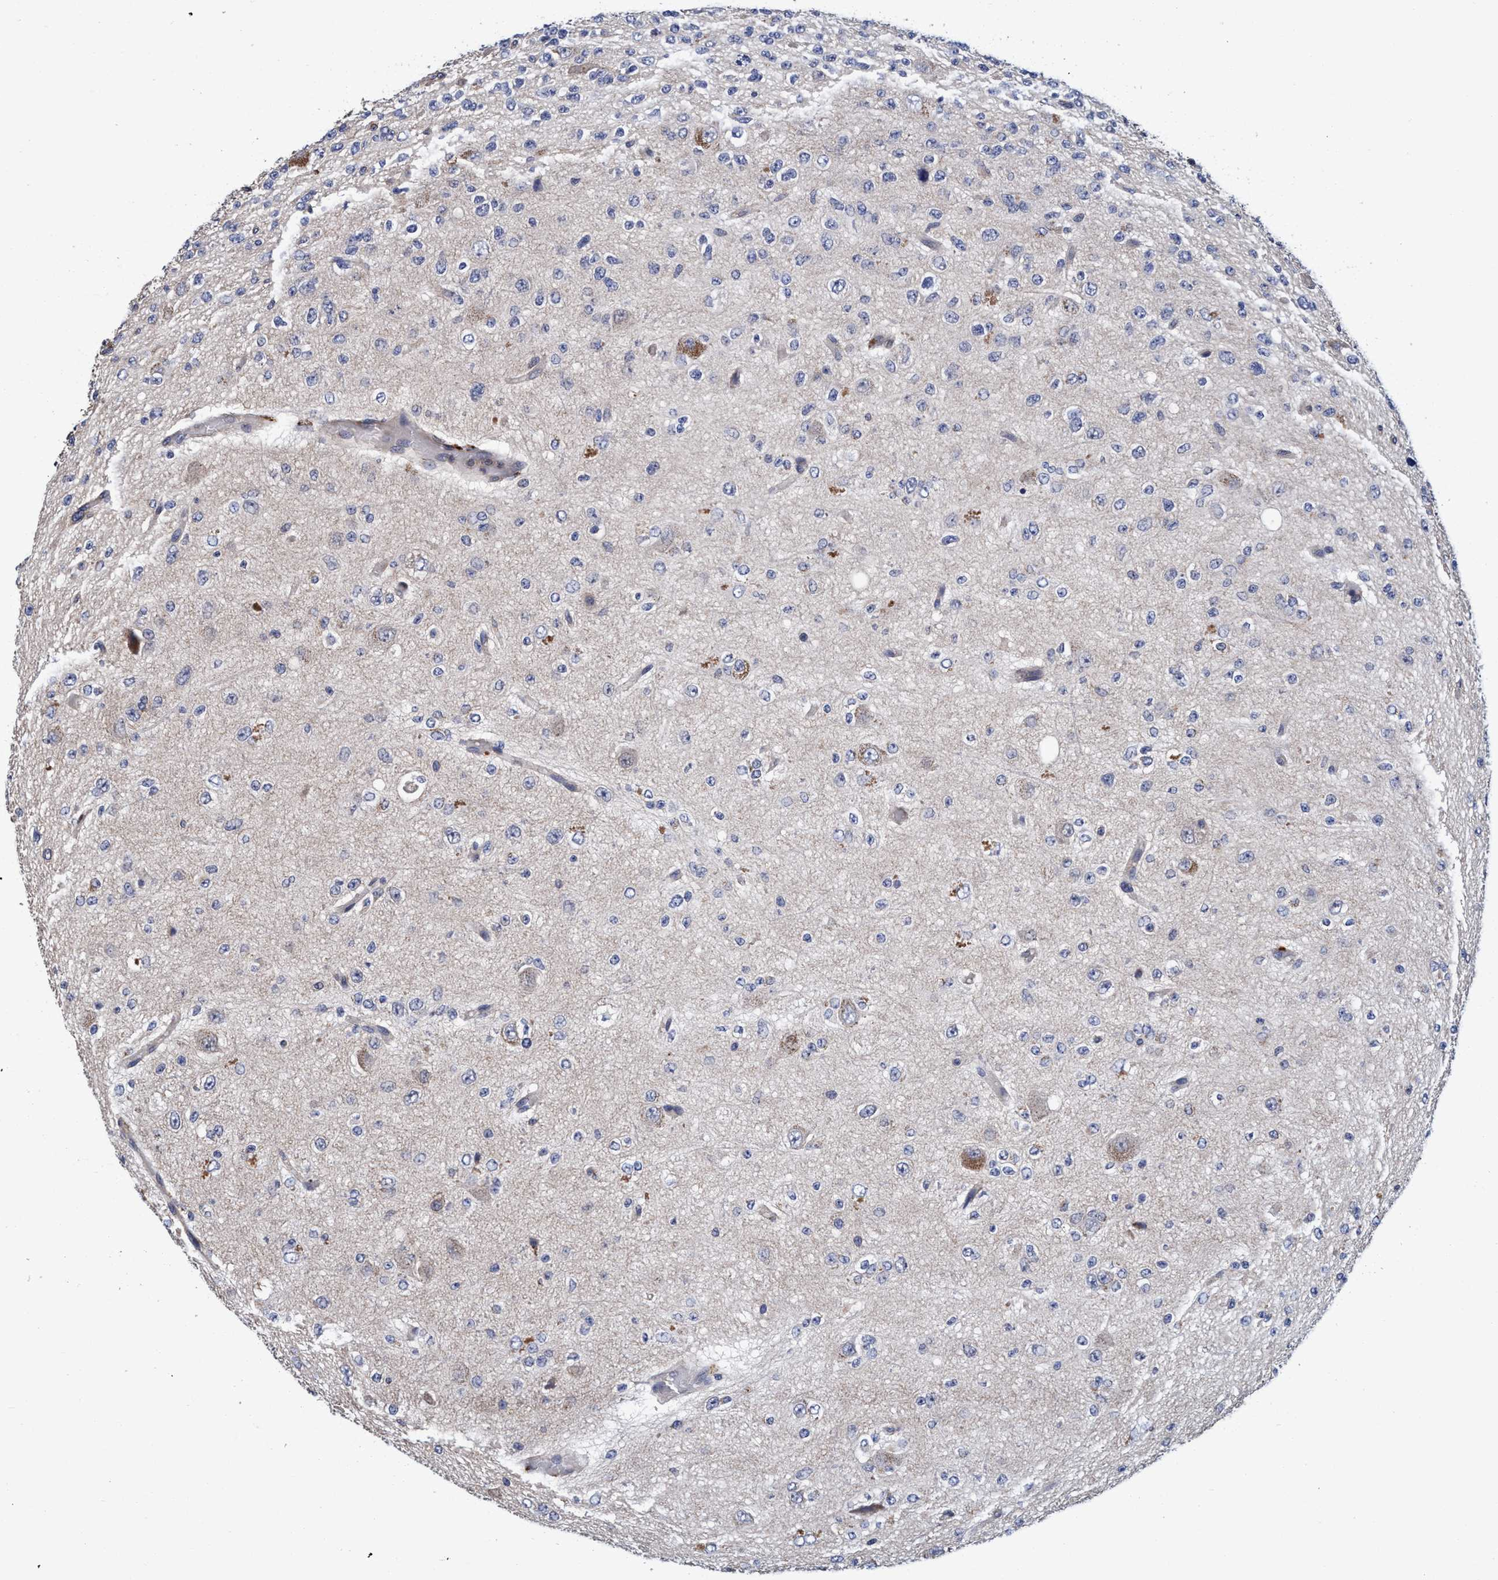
{"staining": {"intensity": "negative", "quantity": "none", "location": "none"}, "tissue": "glioma", "cell_type": "Tumor cells", "image_type": "cancer", "snomed": [{"axis": "morphology", "description": "Glioma, malignant, High grade"}, {"axis": "topography", "description": "pancreas cauda"}], "caption": "Immunohistochemical staining of glioma reveals no significant staining in tumor cells.", "gene": "CALCOCO2", "patient": {"sex": "male", "age": 60}}